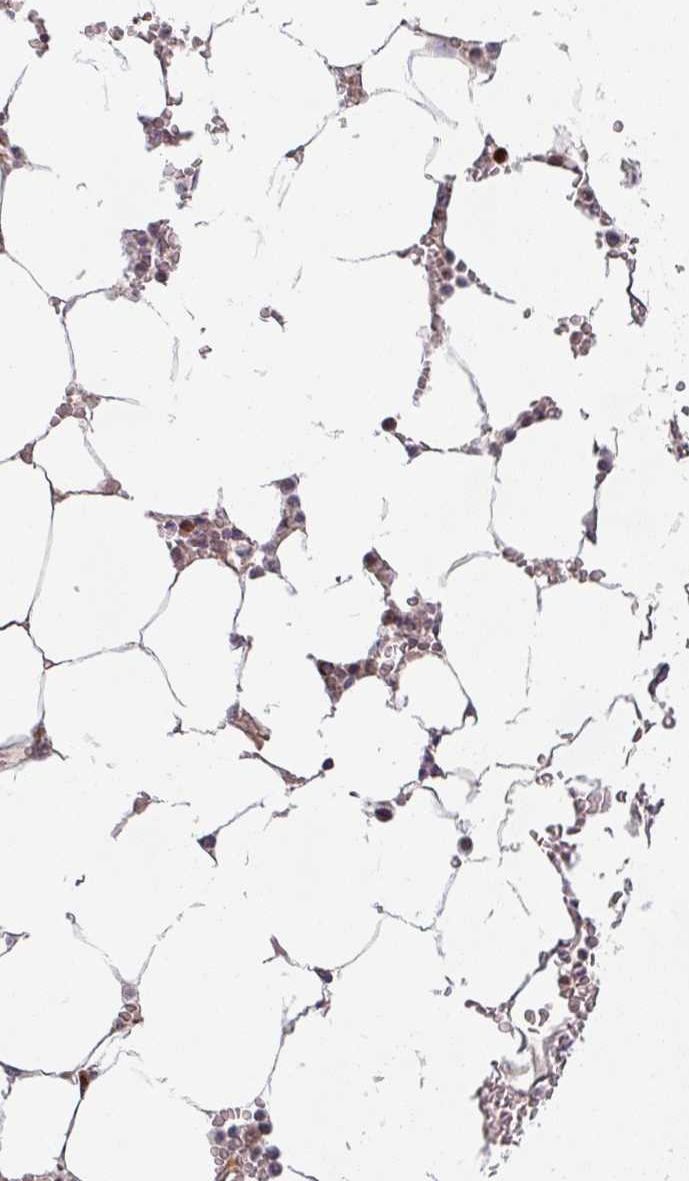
{"staining": {"intensity": "moderate", "quantity": "<25%", "location": "cytoplasmic/membranous"}, "tissue": "bone marrow", "cell_type": "Hematopoietic cells", "image_type": "normal", "snomed": [{"axis": "morphology", "description": "Normal tissue, NOS"}, {"axis": "topography", "description": "Bone marrow"}], "caption": "Protein staining of normal bone marrow reveals moderate cytoplasmic/membranous positivity in approximately <25% of hematopoietic cells. The protein of interest is stained brown, and the nuclei are stained in blue (DAB IHC with brightfield microscopy, high magnification).", "gene": "PLEKHJ1", "patient": {"sex": "male", "age": 70}}